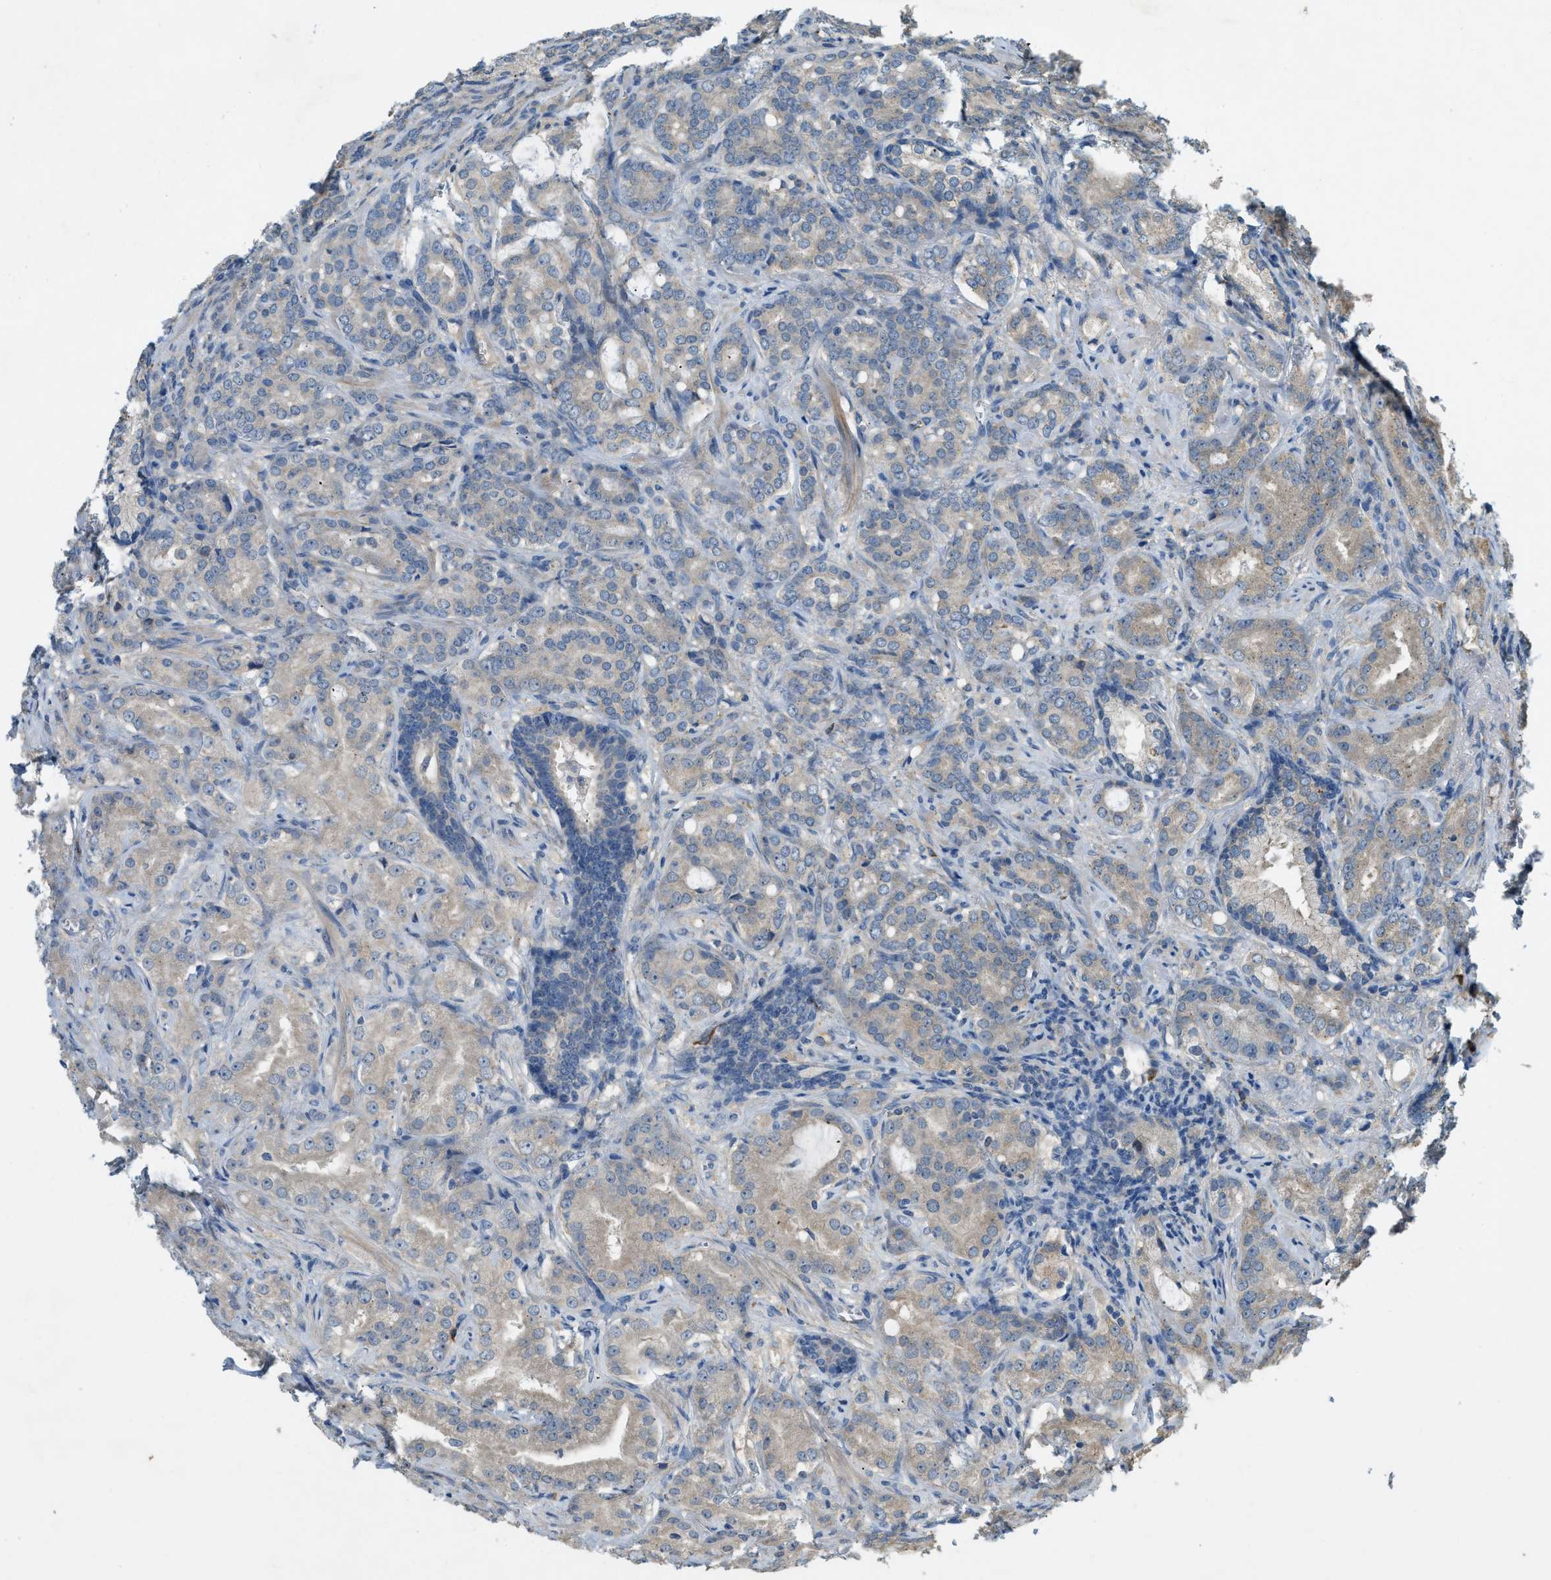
{"staining": {"intensity": "weak", "quantity": ">75%", "location": "cytoplasmic/membranous"}, "tissue": "prostate cancer", "cell_type": "Tumor cells", "image_type": "cancer", "snomed": [{"axis": "morphology", "description": "Adenocarcinoma, High grade"}, {"axis": "topography", "description": "Prostate"}], "caption": "Immunohistochemical staining of human prostate cancer displays low levels of weak cytoplasmic/membranous protein staining in about >75% of tumor cells.", "gene": "CFLAR", "patient": {"sex": "male", "age": 64}}